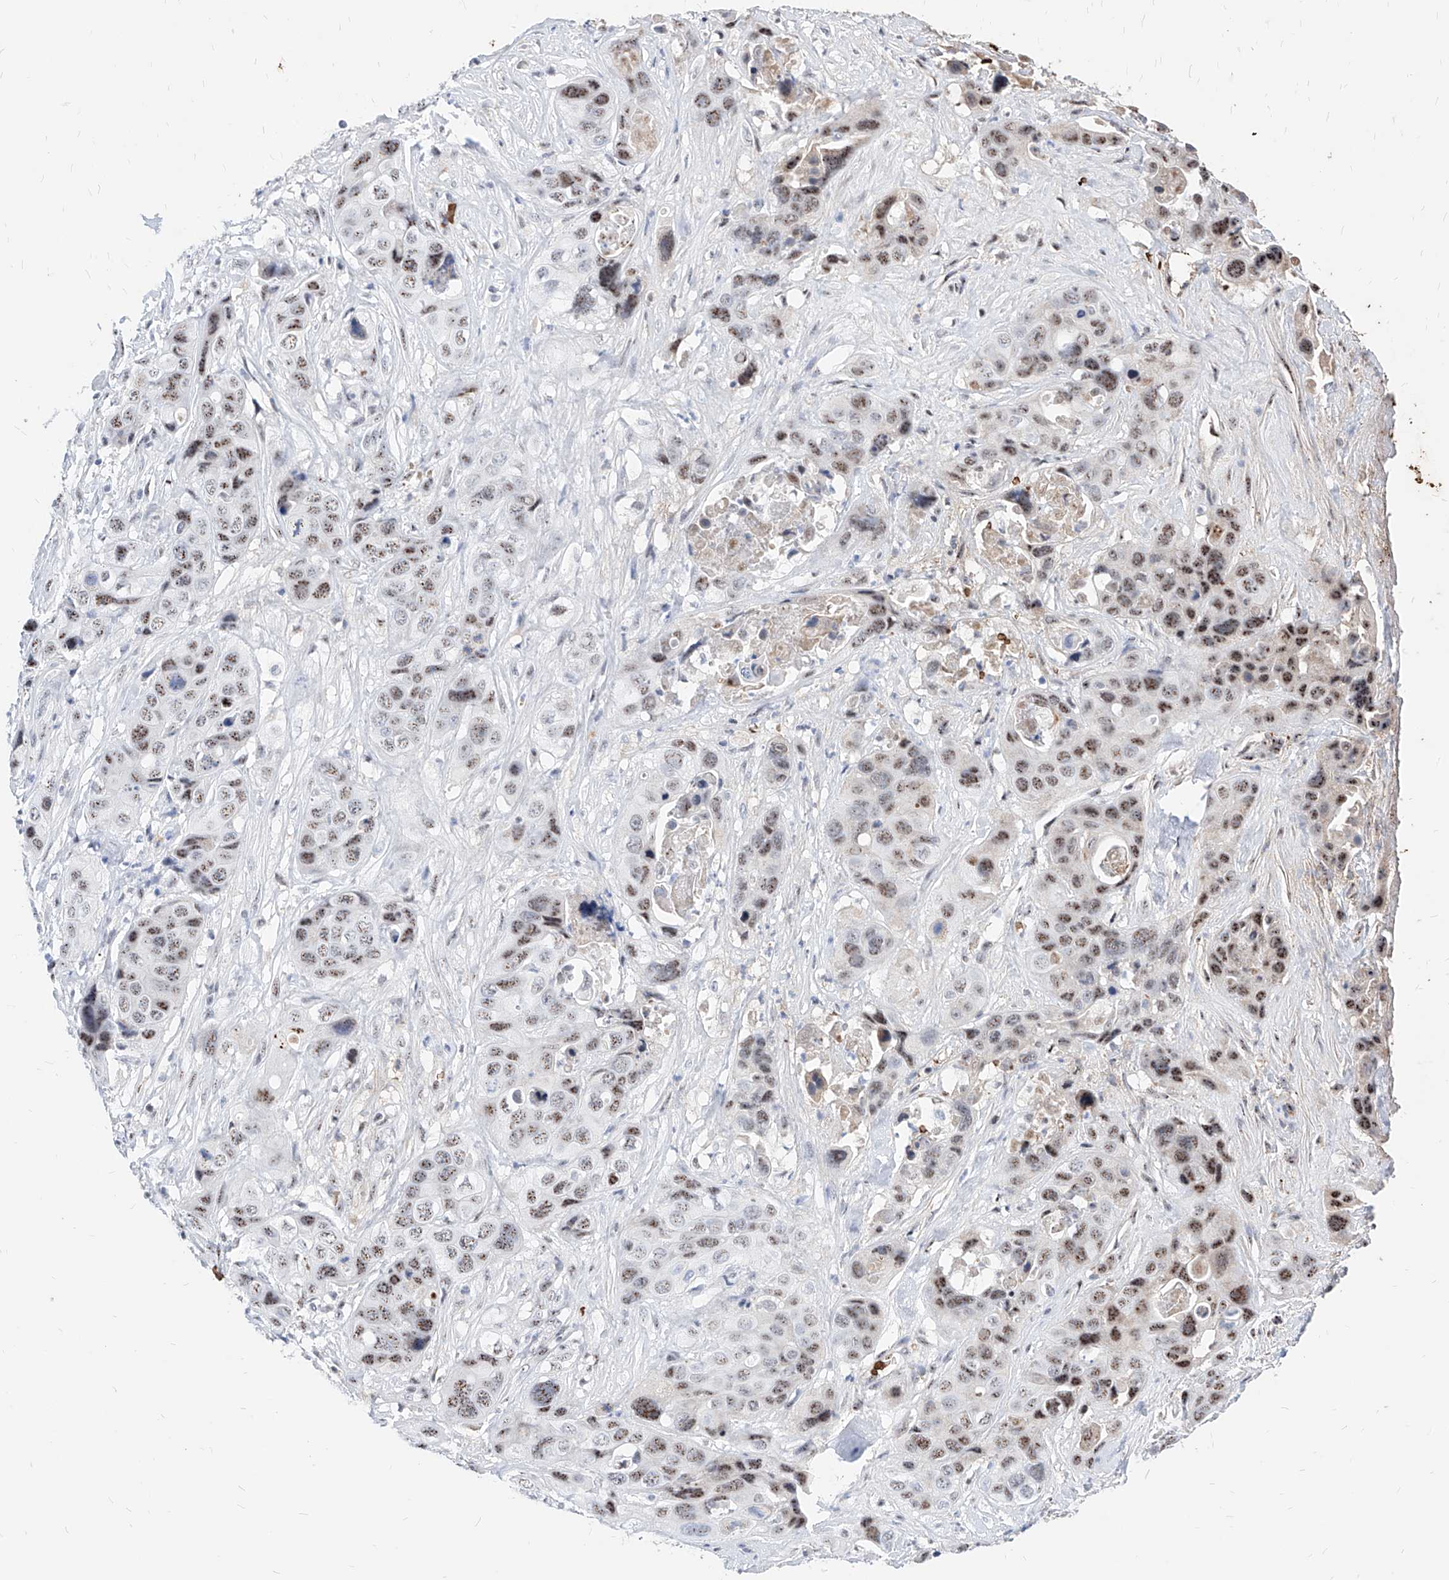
{"staining": {"intensity": "moderate", "quantity": "25%-75%", "location": "nuclear"}, "tissue": "liver cancer", "cell_type": "Tumor cells", "image_type": "cancer", "snomed": [{"axis": "morphology", "description": "Cholangiocarcinoma"}, {"axis": "topography", "description": "Liver"}], "caption": "The image reveals immunohistochemical staining of liver cholangiocarcinoma. There is moderate nuclear staining is appreciated in approximately 25%-75% of tumor cells.", "gene": "ZFP42", "patient": {"sex": "female", "age": 61}}